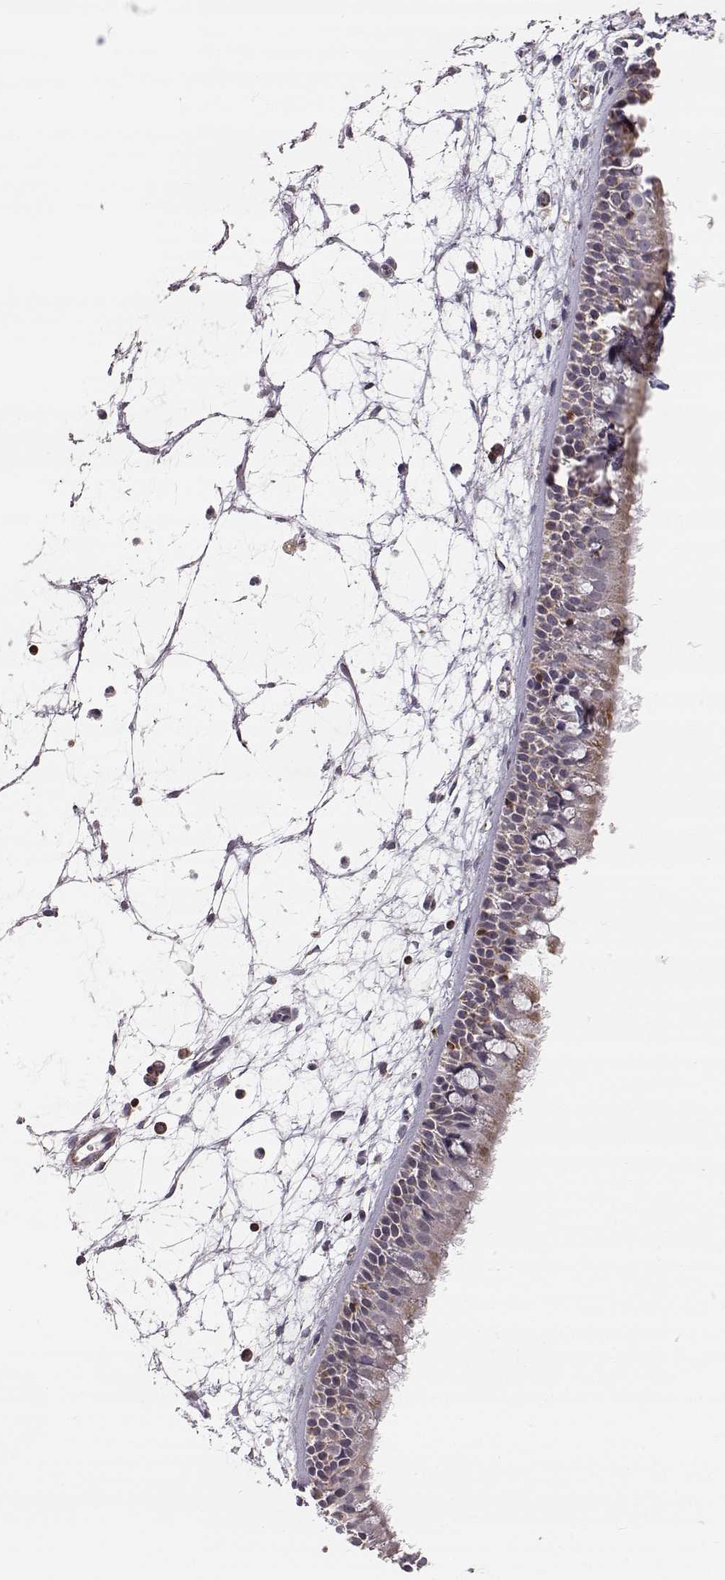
{"staining": {"intensity": "moderate", "quantity": ">75%", "location": "cytoplasmic/membranous"}, "tissue": "nasopharynx", "cell_type": "Respiratory epithelial cells", "image_type": "normal", "snomed": [{"axis": "morphology", "description": "Normal tissue, NOS"}, {"axis": "topography", "description": "Nasopharynx"}], "caption": "Immunohistochemistry (DAB) staining of normal human nasopharynx exhibits moderate cytoplasmic/membranous protein expression in about >75% of respiratory epithelial cells.", "gene": "GRAP2", "patient": {"sex": "female", "age": 68}}